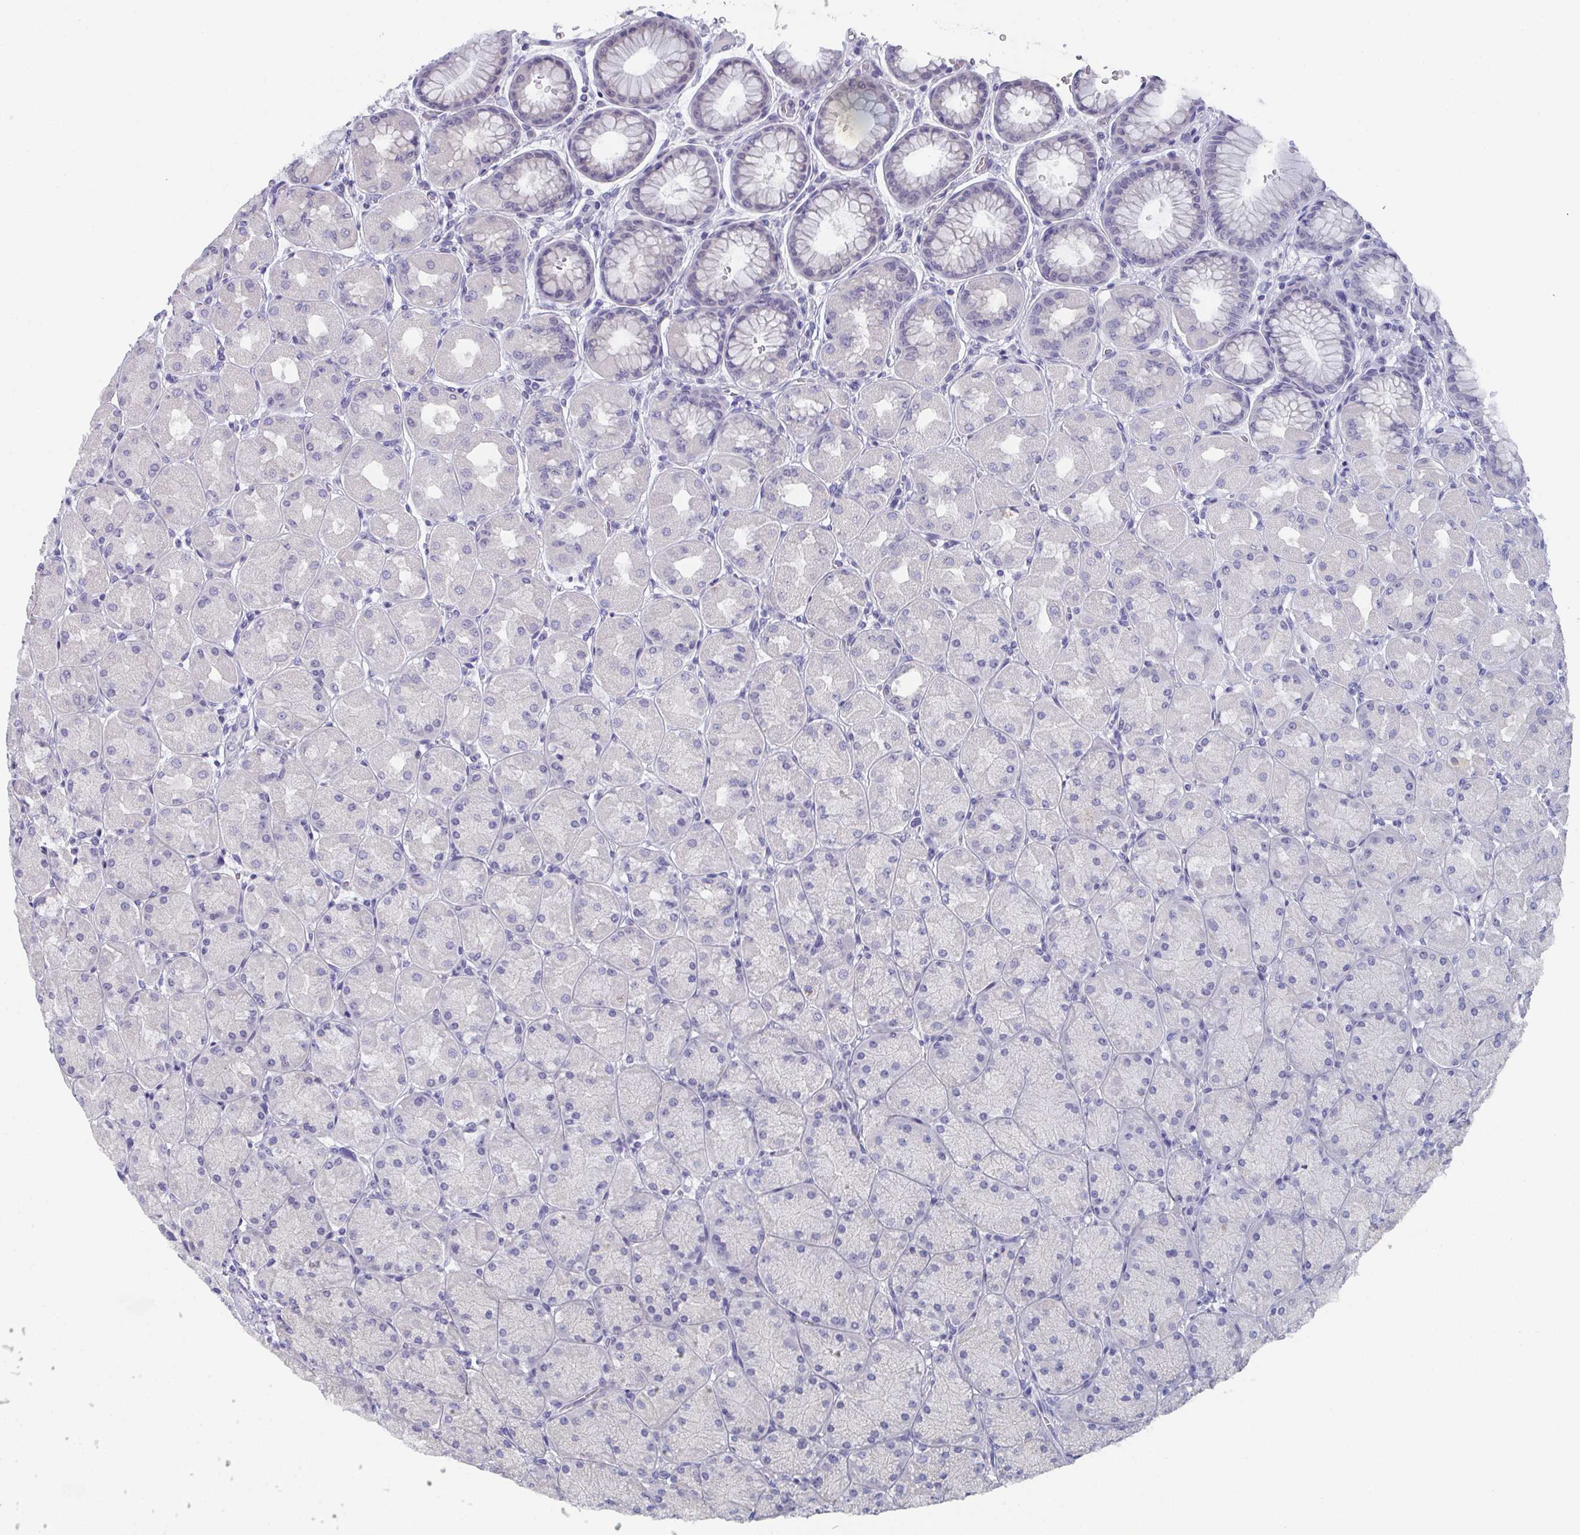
{"staining": {"intensity": "negative", "quantity": "none", "location": "none"}, "tissue": "stomach", "cell_type": "Glandular cells", "image_type": "normal", "snomed": [{"axis": "morphology", "description": "Normal tissue, NOS"}, {"axis": "topography", "description": "Stomach, upper"}], "caption": "There is no significant expression in glandular cells of stomach. (Immunohistochemistry, brightfield microscopy, high magnification).", "gene": "DYDC2", "patient": {"sex": "female", "age": 56}}